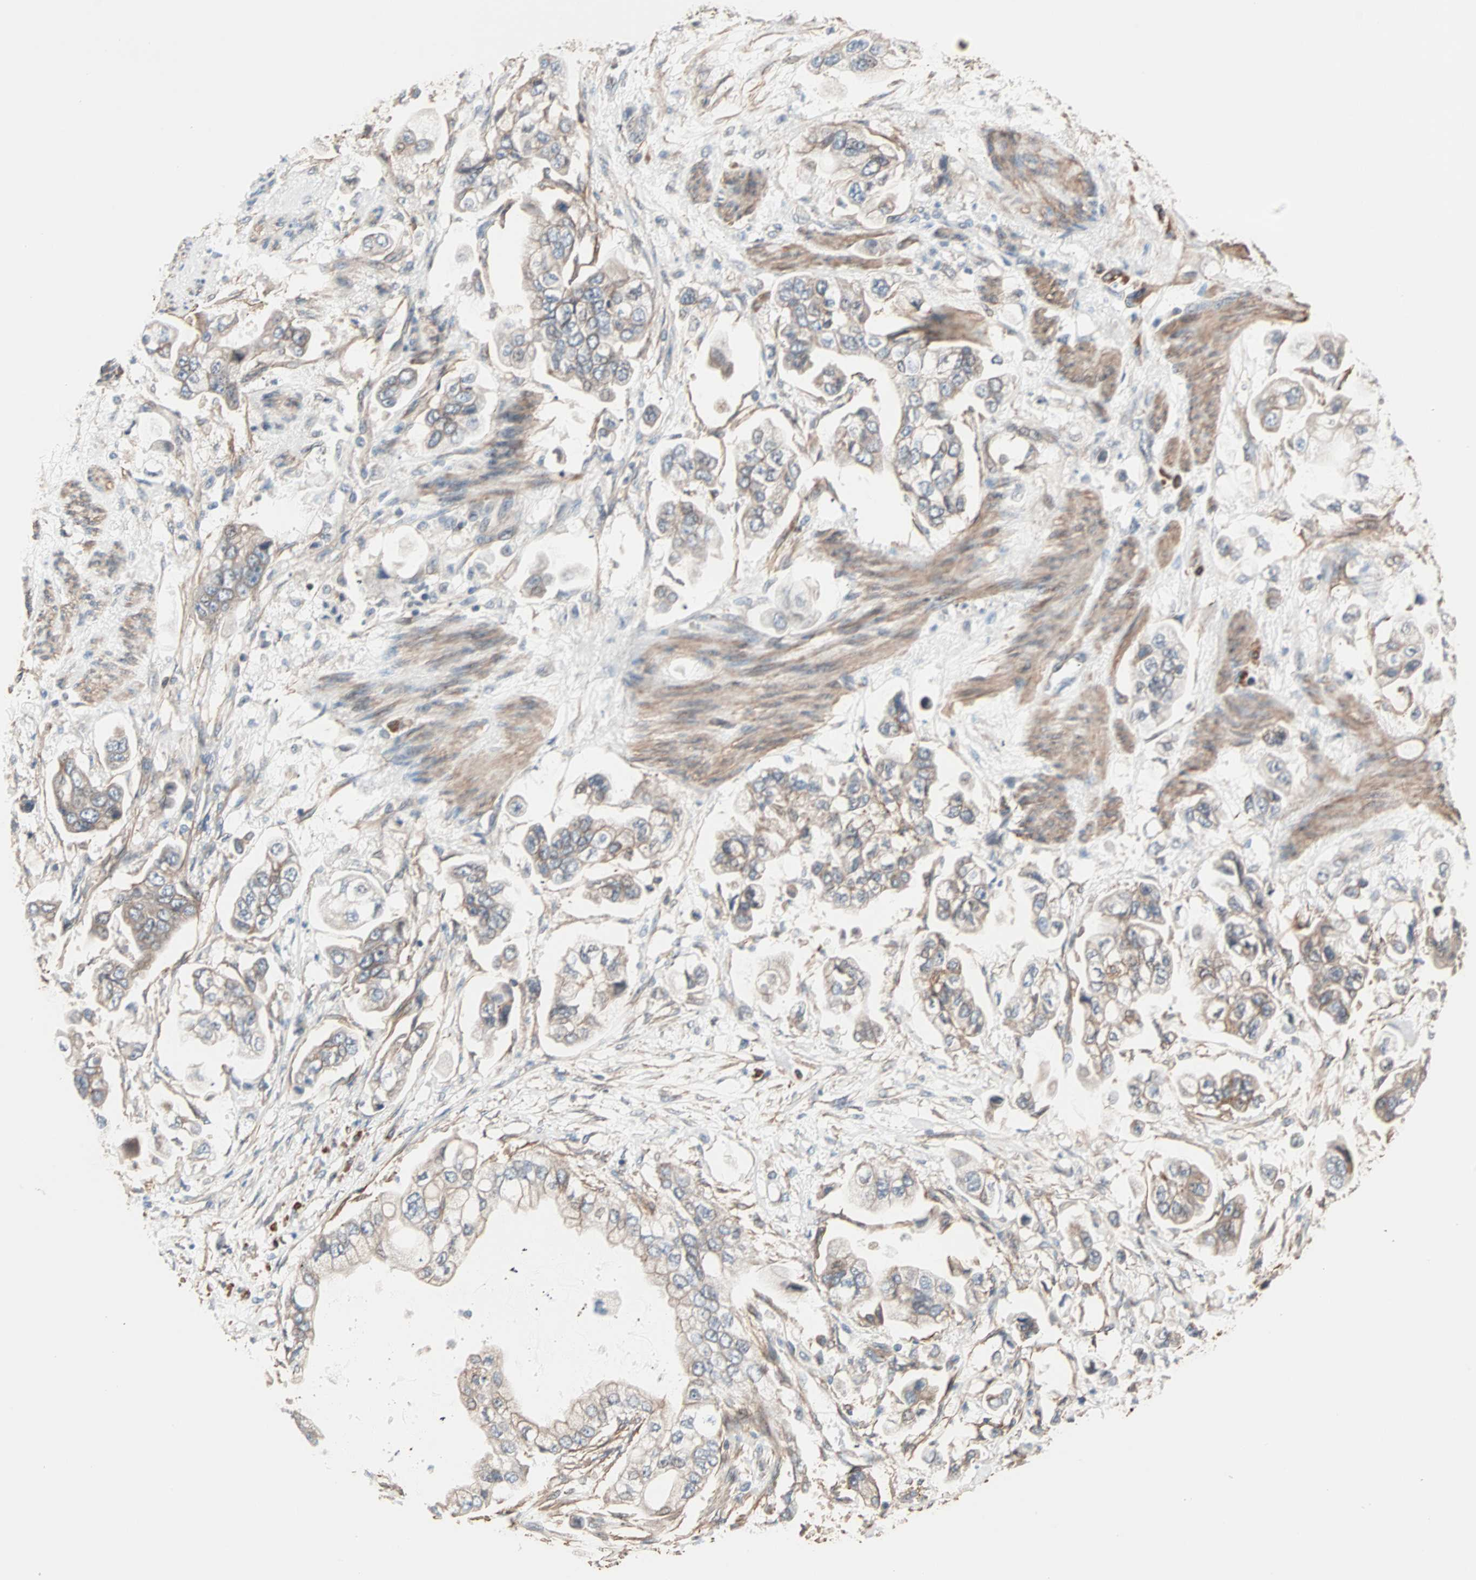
{"staining": {"intensity": "weak", "quantity": ">75%", "location": "cytoplasmic/membranous"}, "tissue": "stomach cancer", "cell_type": "Tumor cells", "image_type": "cancer", "snomed": [{"axis": "morphology", "description": "Adenocarcinoma, NOS"}, {"axis": "topography", "description": "Stomach"}], "caption": "This photomicrograph exhibits IHC staining of human stomach cancer (adenocarcinoma), with low weak cytoplasmic/membranous staining in approximately >75% of tumor cells.", "gene": "ALG5", "patient": {"sex": "male", "age": 62}}